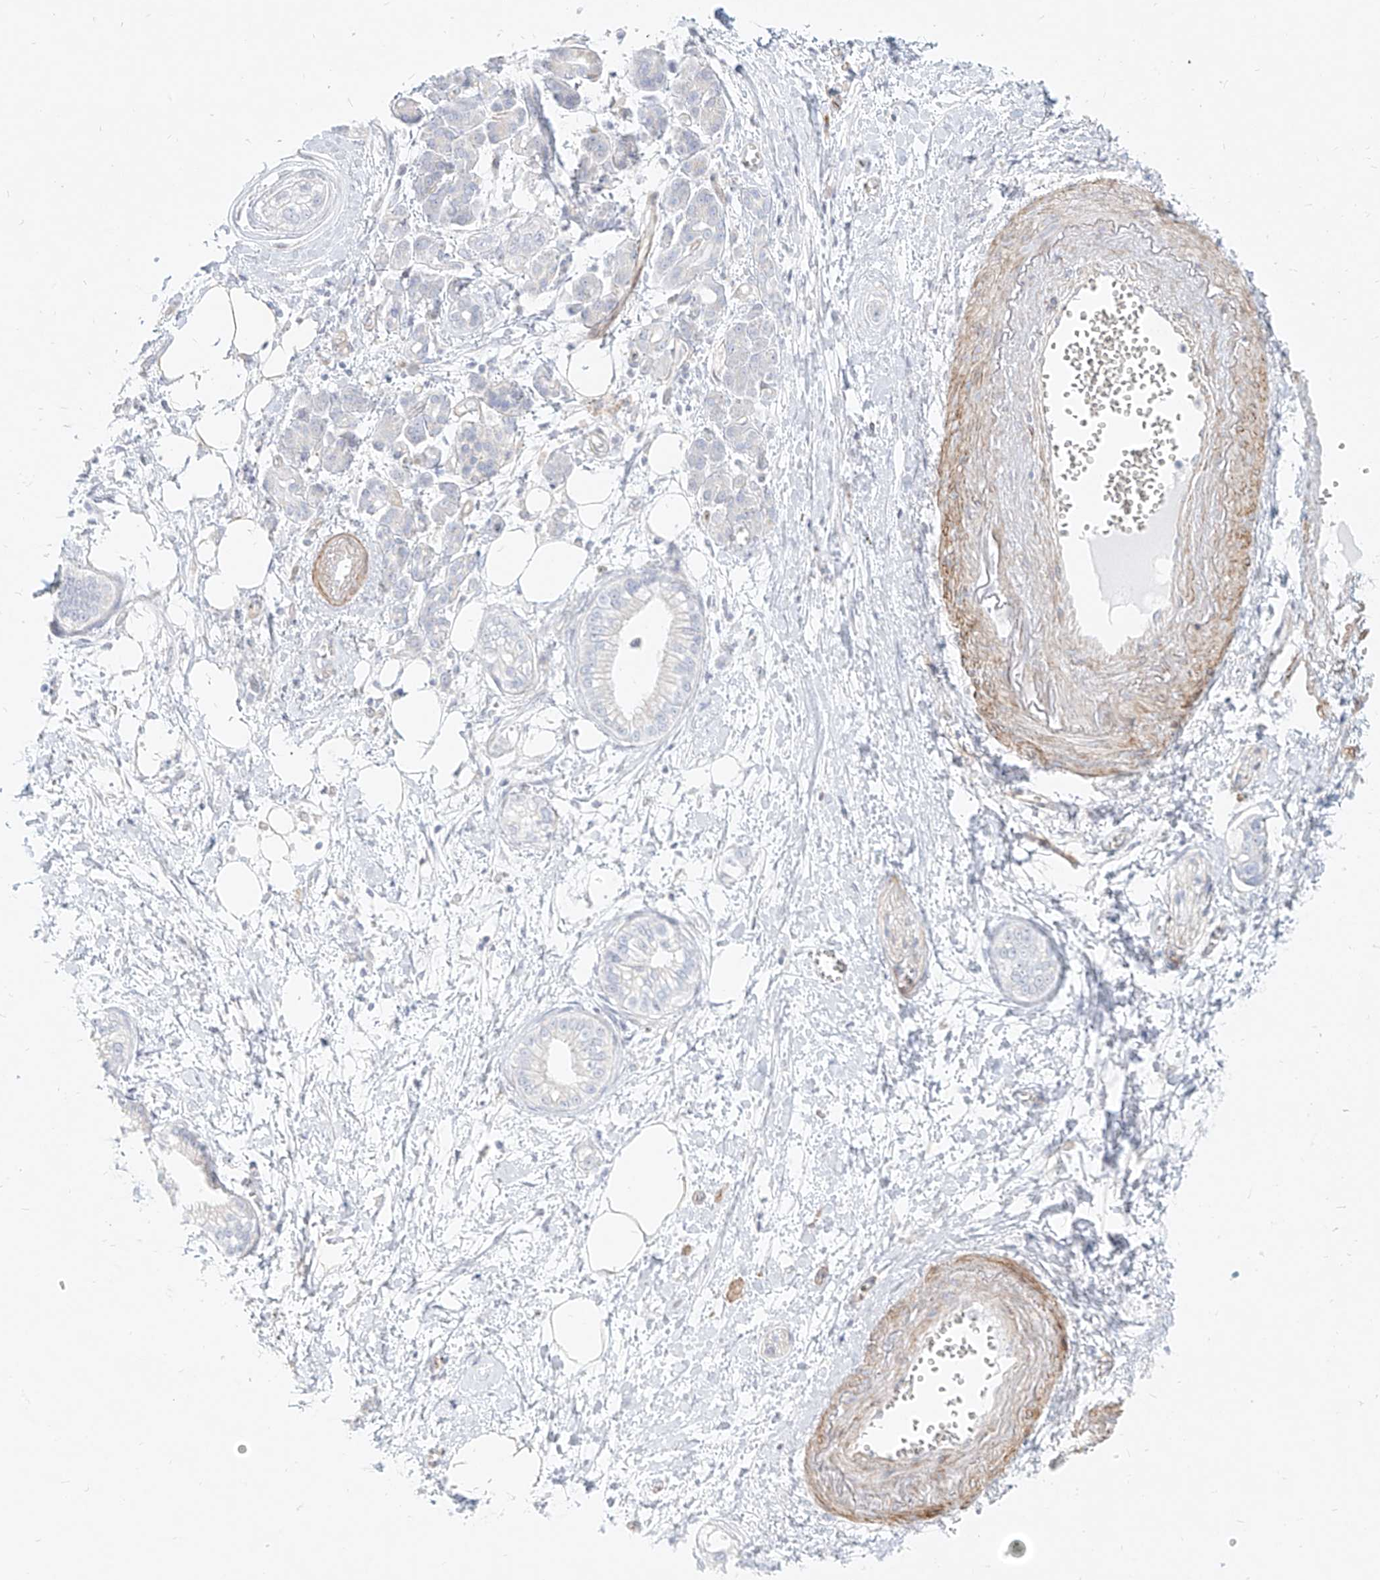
{"staining": {"intensity": "negative", "quantity": "none", "location": "none"}, "tissue": "pancreatic cancer", "cell_type": "Tumor cells", "image_type": "cancer", "snomed": [{"axis": "morphology", "description": "Adenocarcinoma, NOS"}, {"axis": "topography", "description": "Pancreas"}], "caption": "The immunohistochemistry micrograph has no significant staining in tumor cells of pancreatic cancer (adenocarcinoma) tissue.", "gene": "ITPKB", "patient": {"sex": "male", "age": 68}}